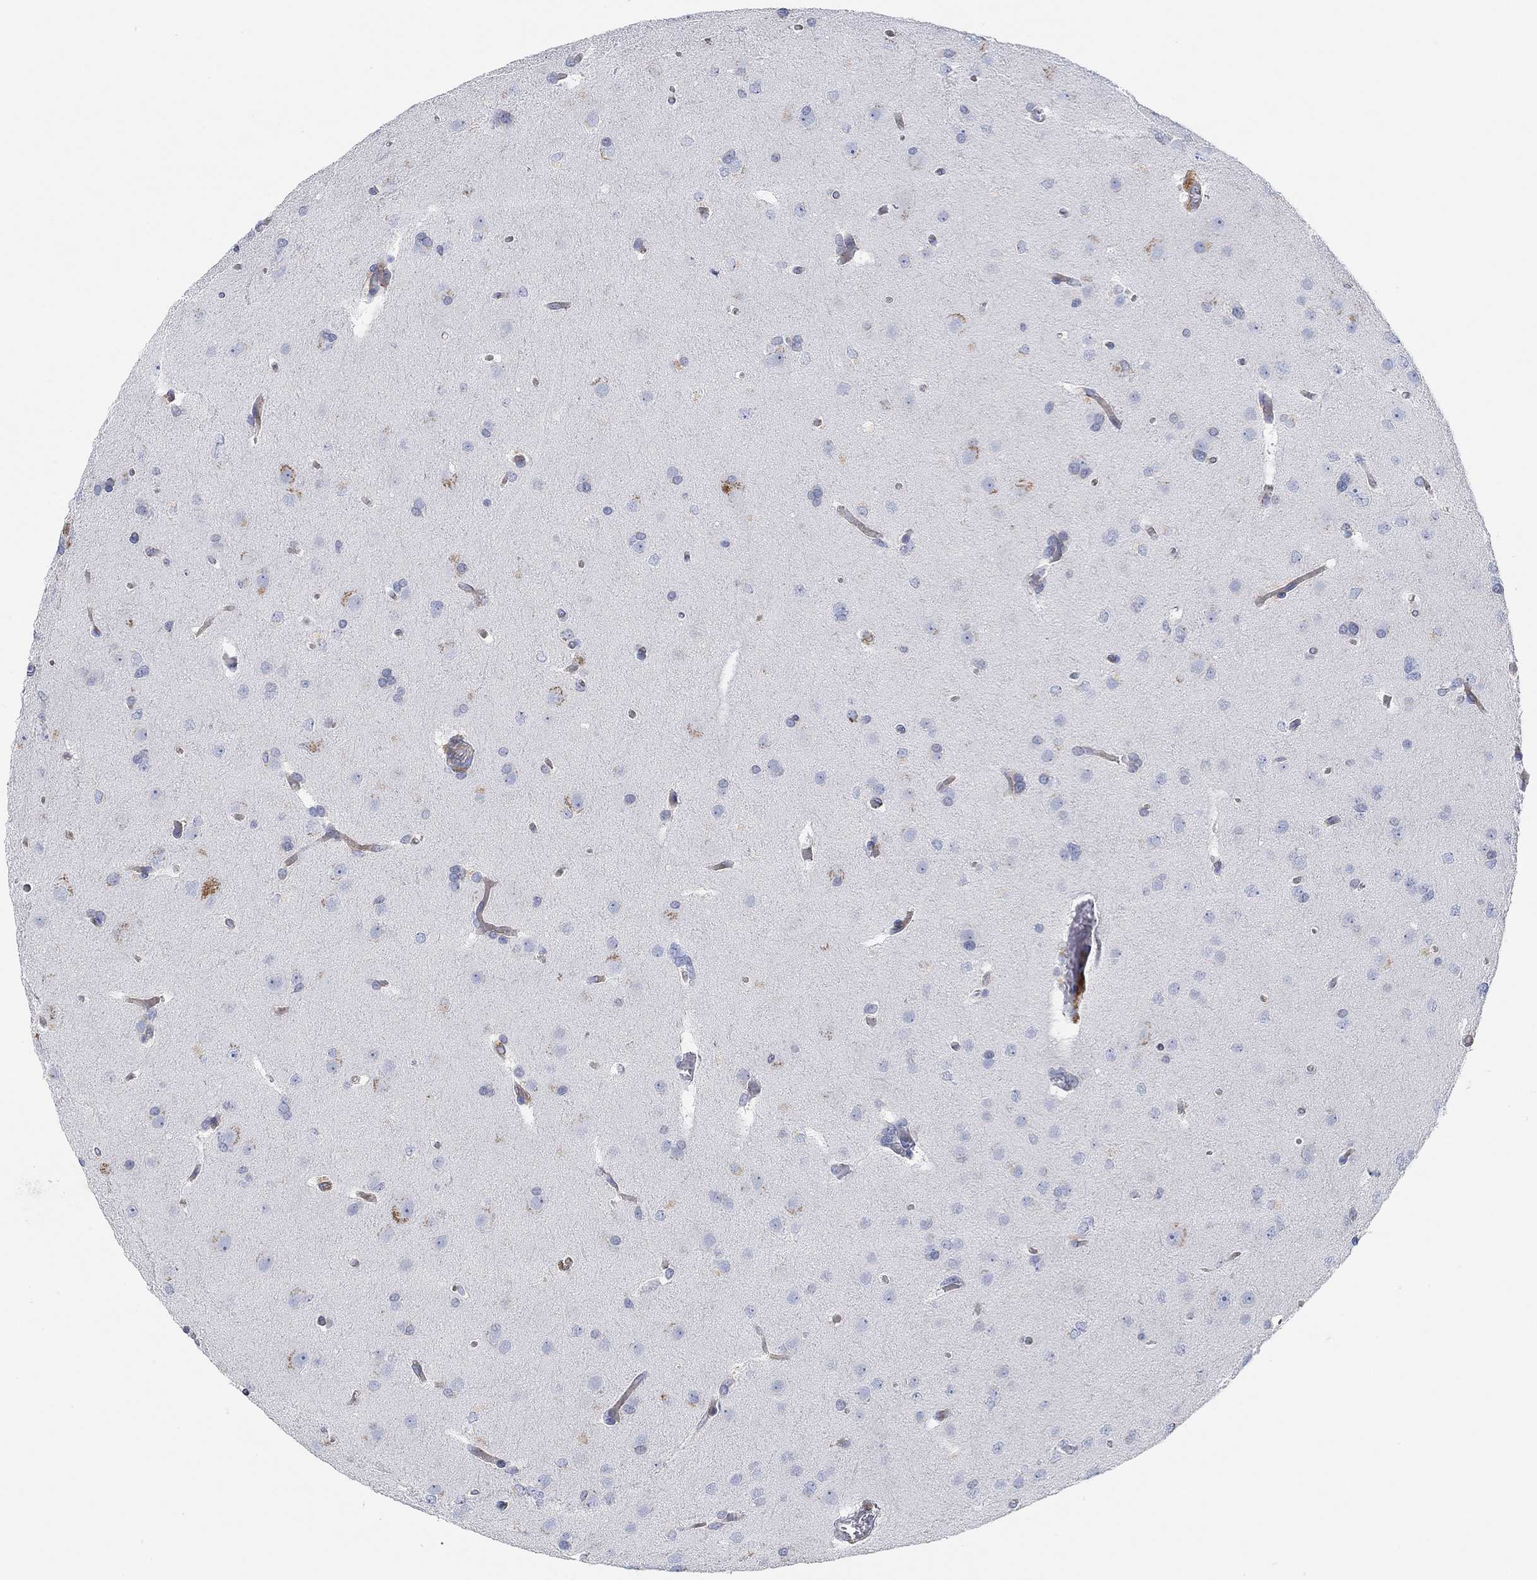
{"staining": {"intensity": "negative", "quantity": "none", "location": "none"}, "tissue": "glioma", "cell_type": "Tumor cells", "image_type": "cancer", "snomed": [{"axis": "morphology", "description": "Glioma, malignant, Low grade"}, {"axis": "topography", "description": "Brain"}], "caption": "High power microscopy image of an immunohistochemistry (IHC) micrograph of malignant glioma (low-grade), revealing no significant positivity in tumor cells. (Brightfield microscopy of DAB IHC at high magnification).", "gene": "RGS1", "patient": {"sex": "female", "age": 32}}